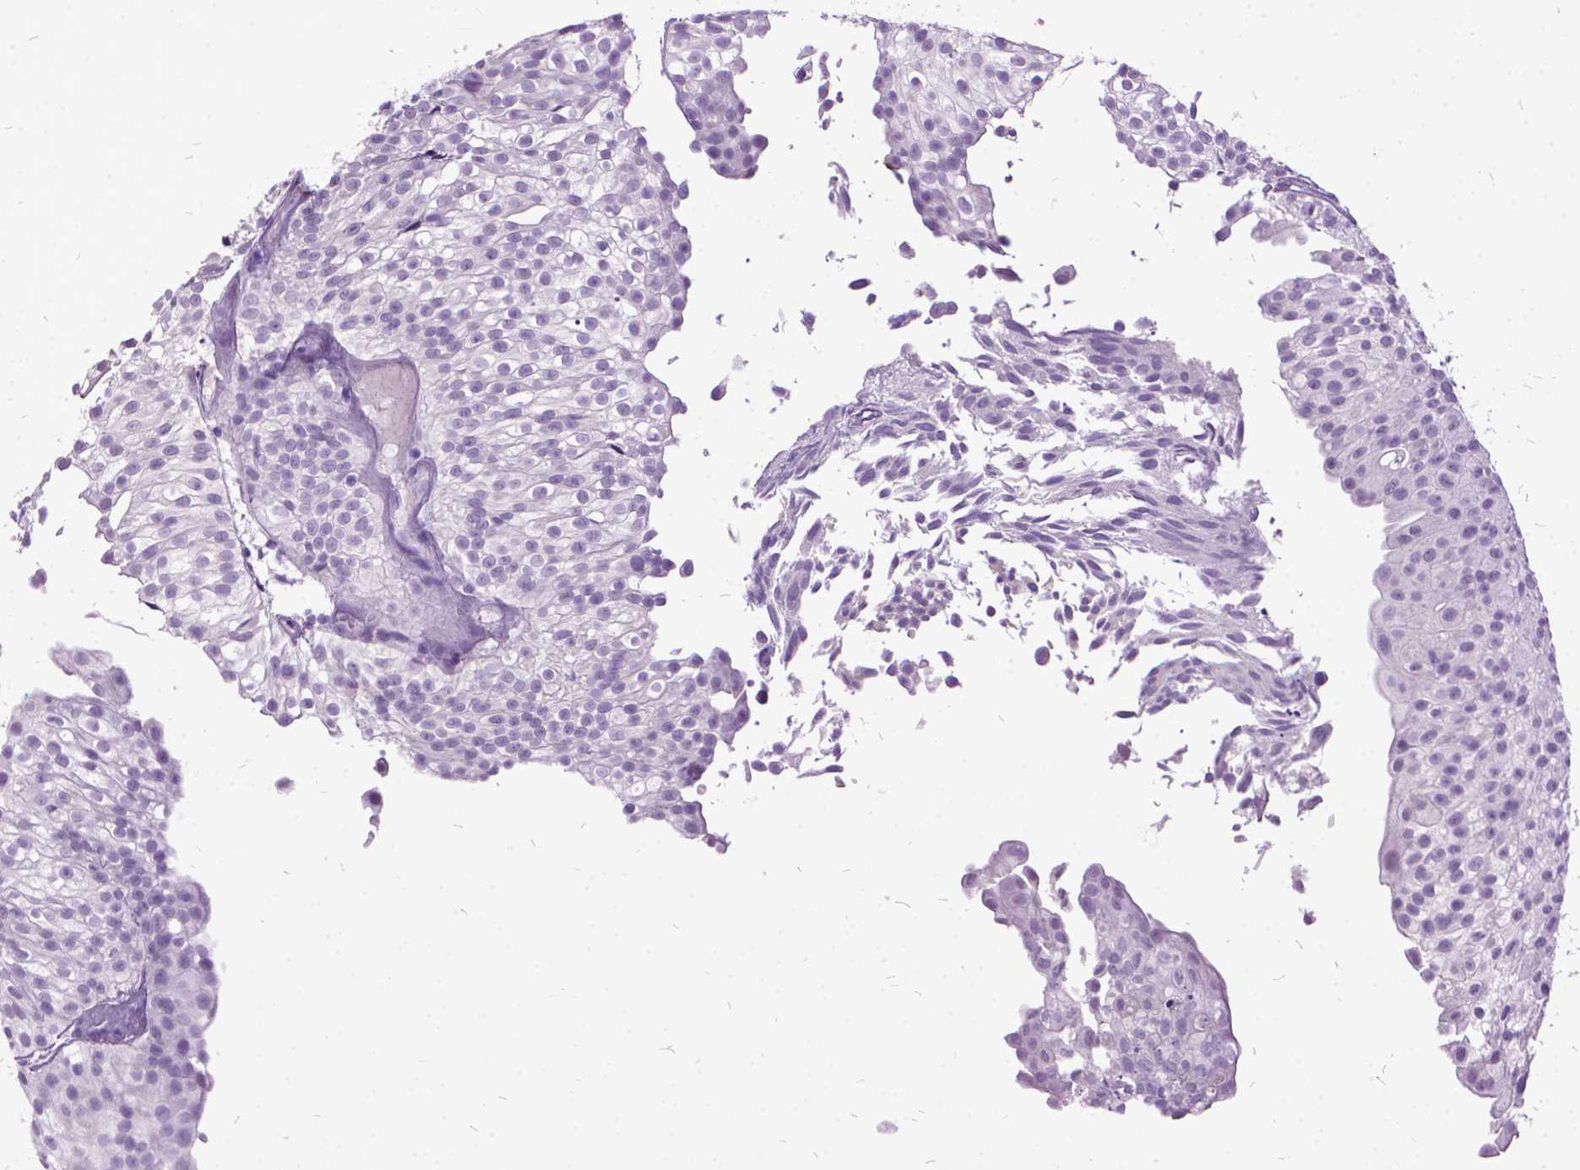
{"staining": {"intensity": "negative", "quantity": "none", "location": "none"}, "tissue": "urothelial cancer", "cell_type": "Tumor cells", "image_type": "cancer", "snomed": [{"axis": "morphology", "description": "Urothelial carcinoma, Low grade"}, {"axis": "topography", "description": "Urinary bladder"}], "caption": "Immunohistochemistry histopathology image of urothelial cancer stained for a protein (brown), which reveals no staining in tumor cells. (DAB (3,3'-diaminobenzidine) IHC visualized using brightfield microscopy, high magnification).", "gene": "MME", "patient": {"sex": "male", "age": 70}}